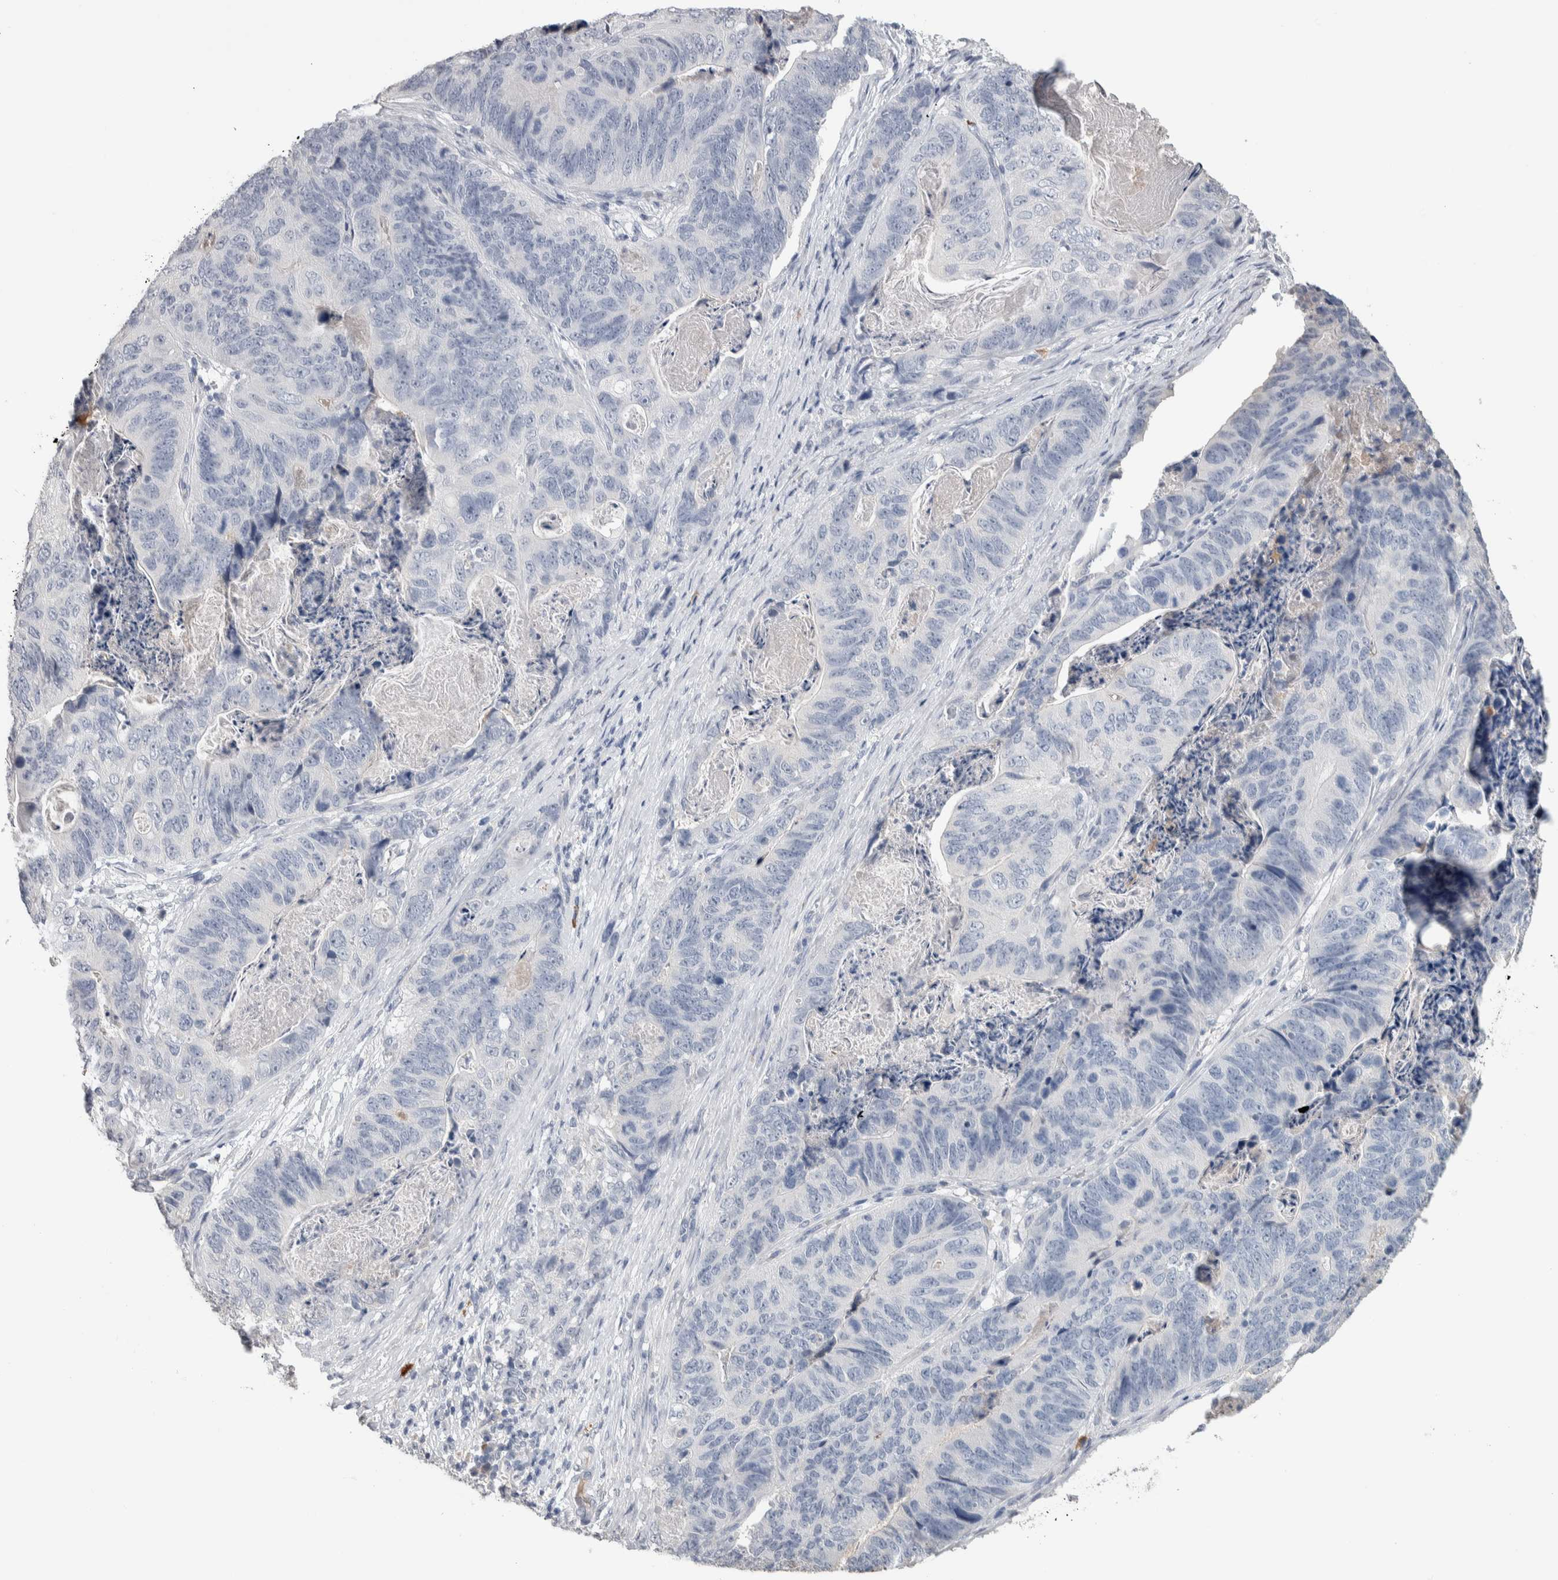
{"staining": {"intensity": "negative", "quantity": "none", "location": "none"}, "tissue": "stomach cancer", "cell_type": "Tumor cells", "image_type": "cancer", "snomed": [{"axis": "morphology", "description": "Normal tissue, NOS"}, {"axis": "morphology", "description": "Adenocarcinoma, NOS"}, {"axis": "topography", "description": "Stomach"}], "caption": "Immunohistochemical staining of stomach cancer (adenocarcinoma) shows no significant positivity in tumor cells. The staining was performed using DAB to visualize the protein expression in brown, while the nuclei were stained in blue with hematoxylin (Magnification: 20x).", "gene": "TMEM102", "patient": {"sex": "female", "age": 89}}